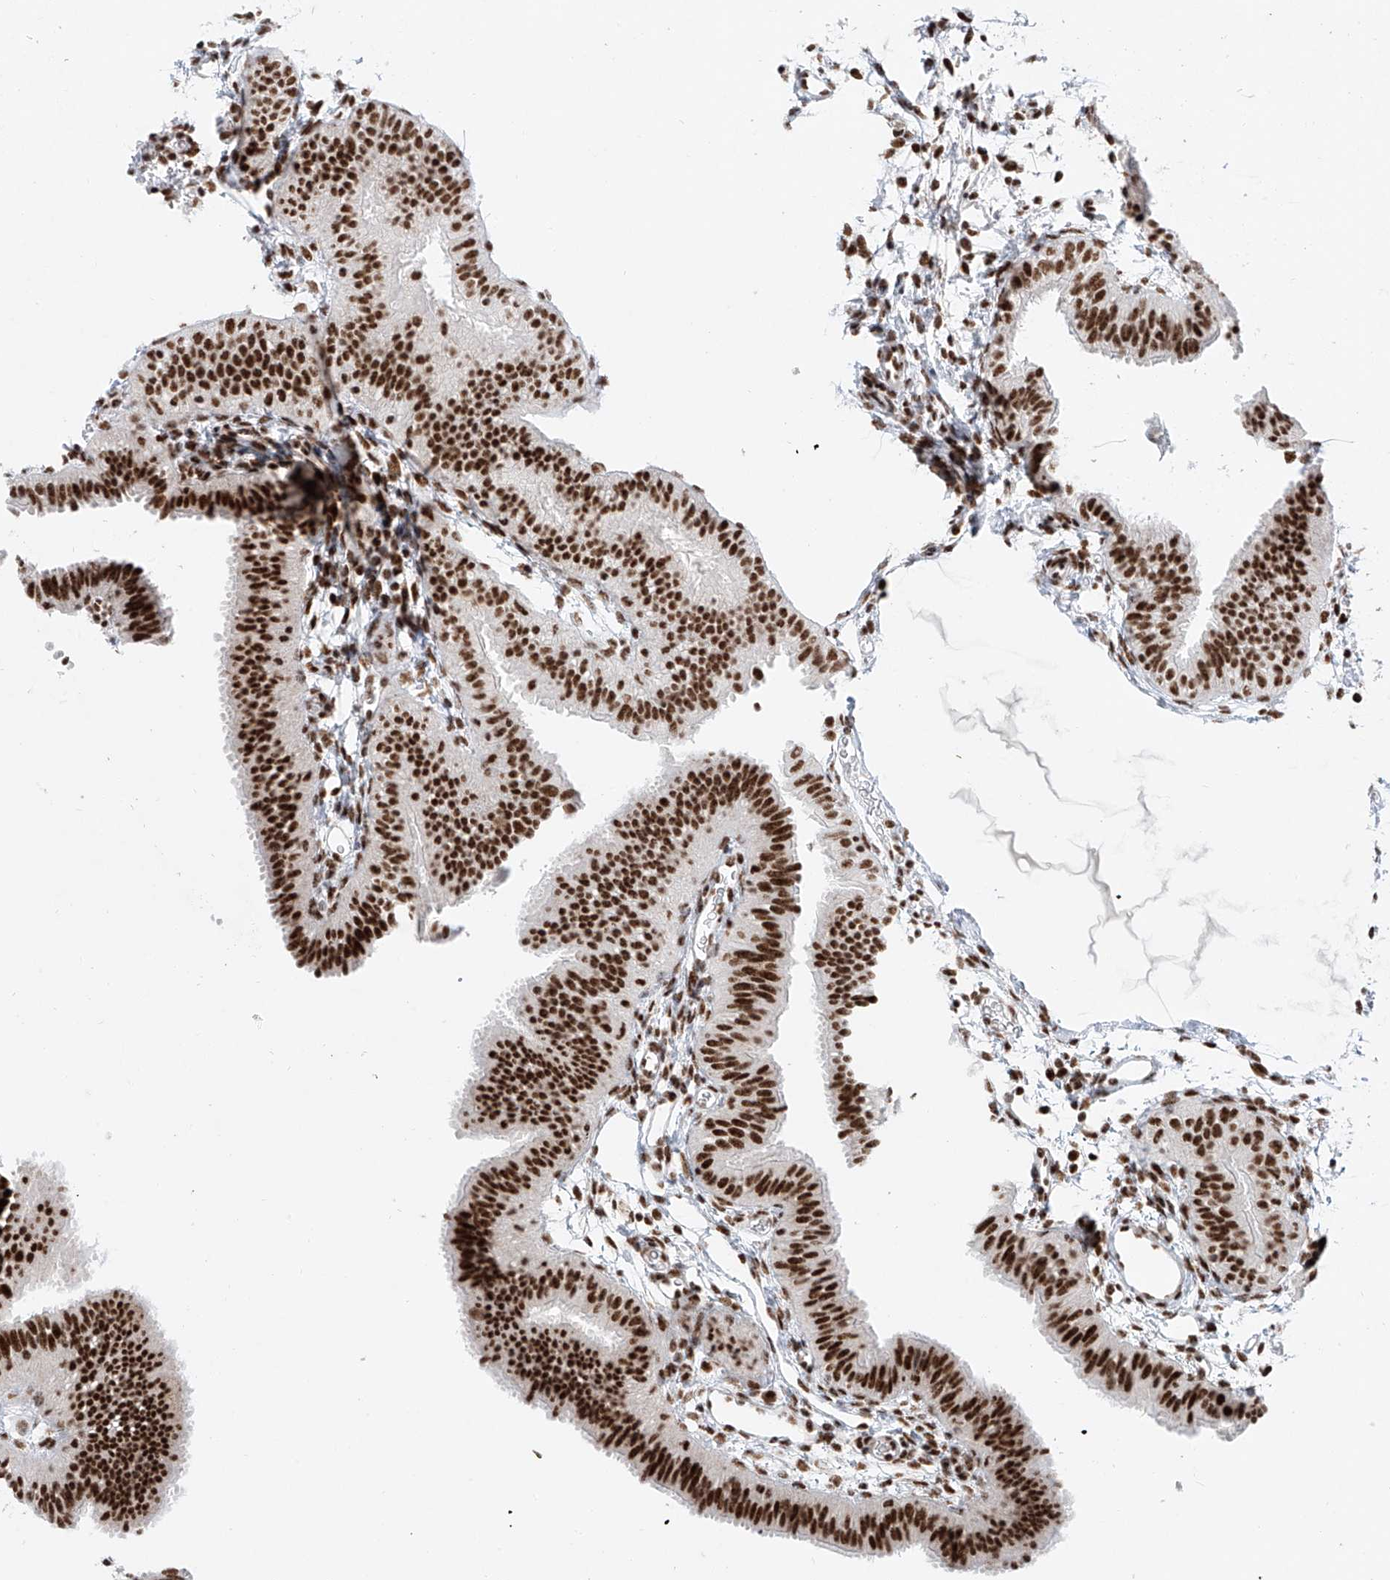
{"staining": {"intensity": "strong", "quantity": ">75%", "location": "nuclear"}, "tissue": "fallopian tube", "cell_type": "Glandular cells", "image_type": "normal", "snomed": [{"axis": "morphology", "description": "Normal tissue, NOS"}, {"axis": "topography", "description": "Fallopian tube"}], "caption": "Strong nuclear protein positivity is identified in about >75% of glandular cells in fallopian tube. The staining was performed using DAB to visualize the protein expression in brown, while the nuclei were stained in blue with hematoxylin (Magnification: 20x).", "gene": "TAF4", "patient": {"sex": "female", "age": 35}}